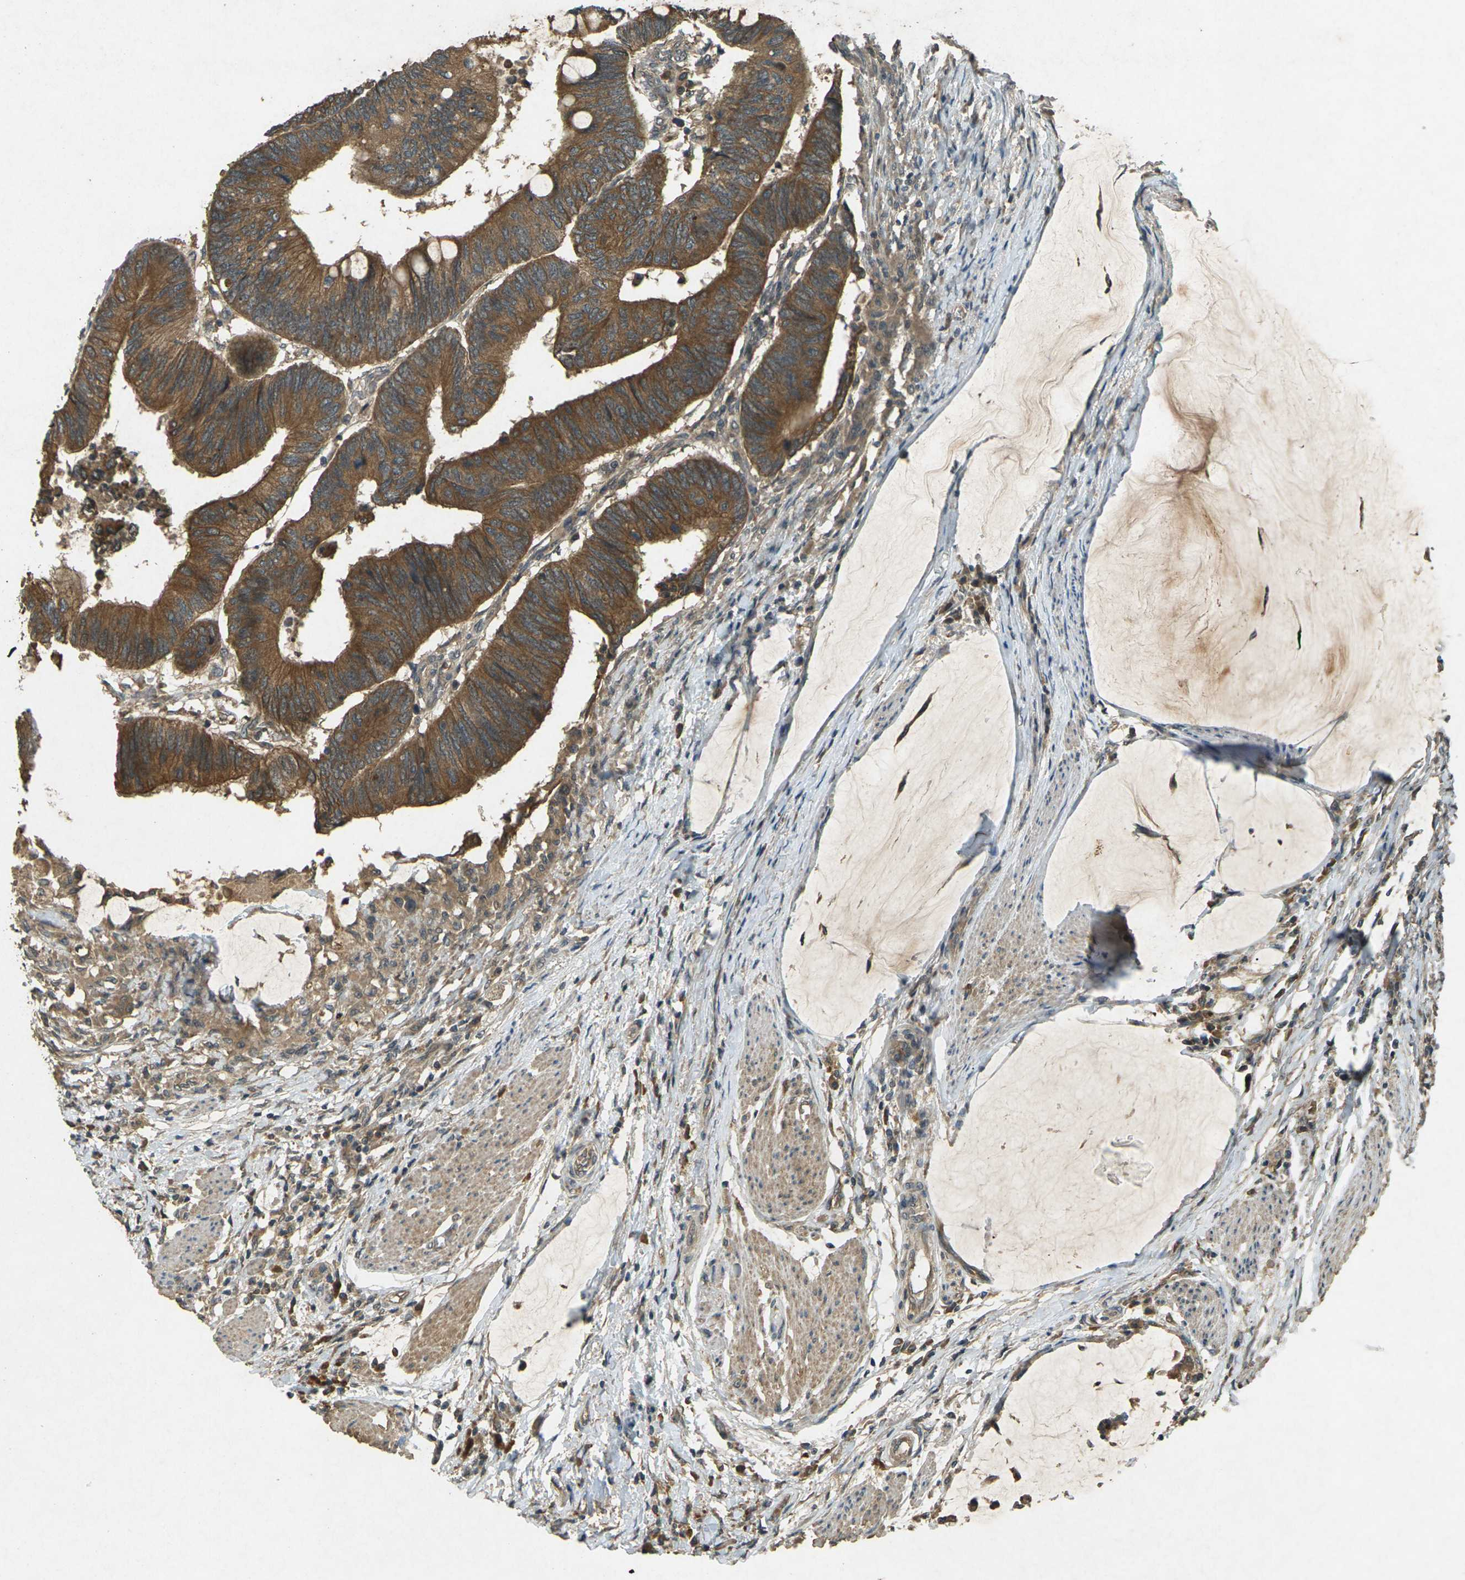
{"staining": {"intensity": "strong", "quantity": ">75%", "location": "cytoplasmic/membranous"}, "tissue": "colorectal cancer", "cell_type": "Tumor cells", "image_type": "cancer", "snomed": [{"axis": "morphology", "description": "Normal tissue, NOS"}, {"axis": "morphology", "description": "Adenocarcinoma, NOS"}, {"axis": "topography", "description": "Rectum"}, {"axis": "topography", "description": "Peripheral nerve tissue"}], "caption": "Immunohistochemical staining of human colorectal cancer (adenocarcinoma) demonstrates high levels of strong cytoplasmic/membranous protein expression in approximately >75% of tumor cells. (DAB (3,3'-diaminobenzidine) IHC, brown staining for protein, blue staining for nuclei).", "gene": "TAP1", "patient": {"sex": "male", "age": 92}}